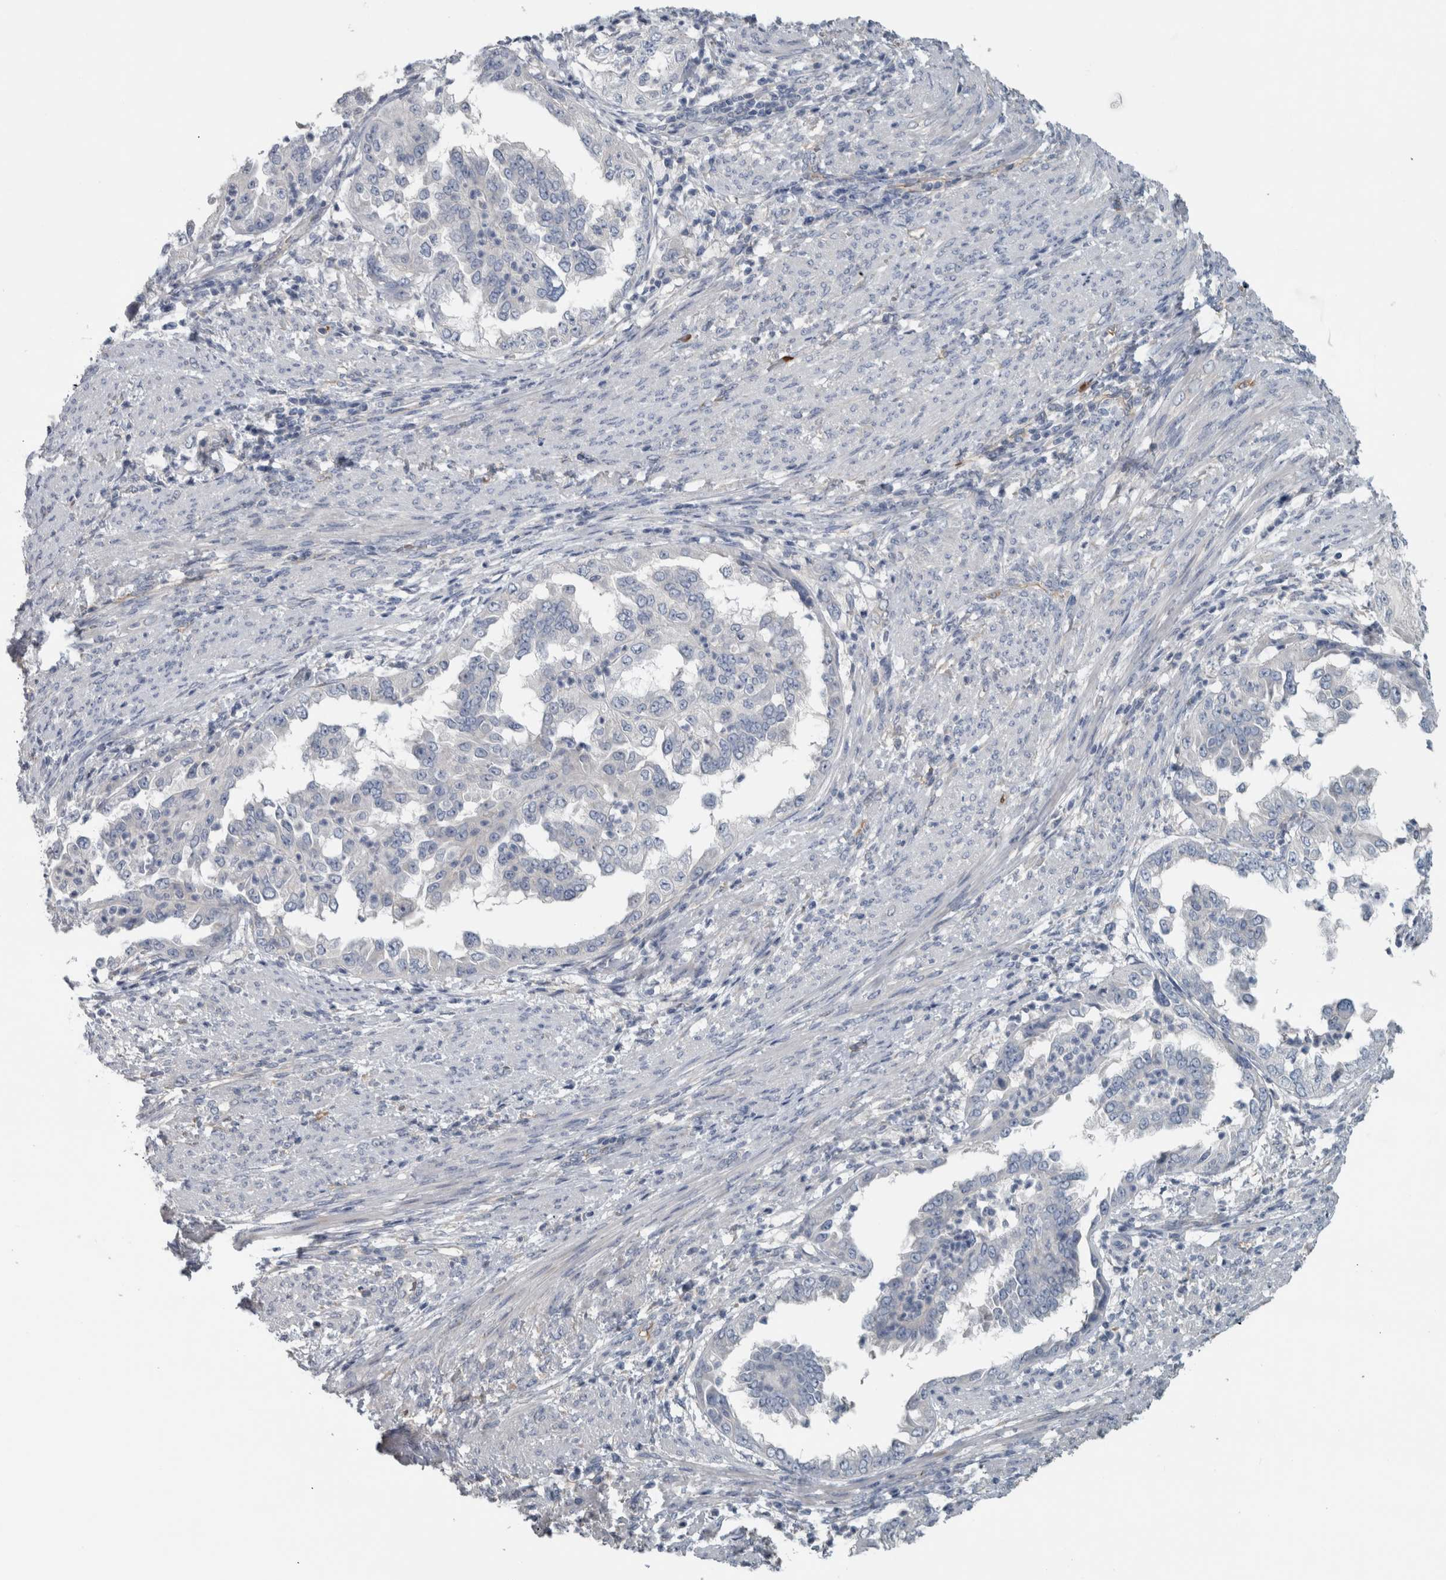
{"staining": {"intensity": "negative", "quantity": "none", "location": "none"}, "tissue": "endometrial cancer", "cell_type": "Tumor cells", "image_type": "cancer", "snomed": [{"axis": "morphology", "description": "Adenocarcinoma, NOS"}, {"axis": "topography", "description": "Endometrium"}], "caption": "There is no significant expression in tumor cells of endometrial adenocarcinoma. (DAB (3,3'-diaminobenzidine) immunohistochemistry visualized using brightfield microscopy, high magnification).", "gene": "SH3GL2", "patient": {"sex": "female", "age": 85}}